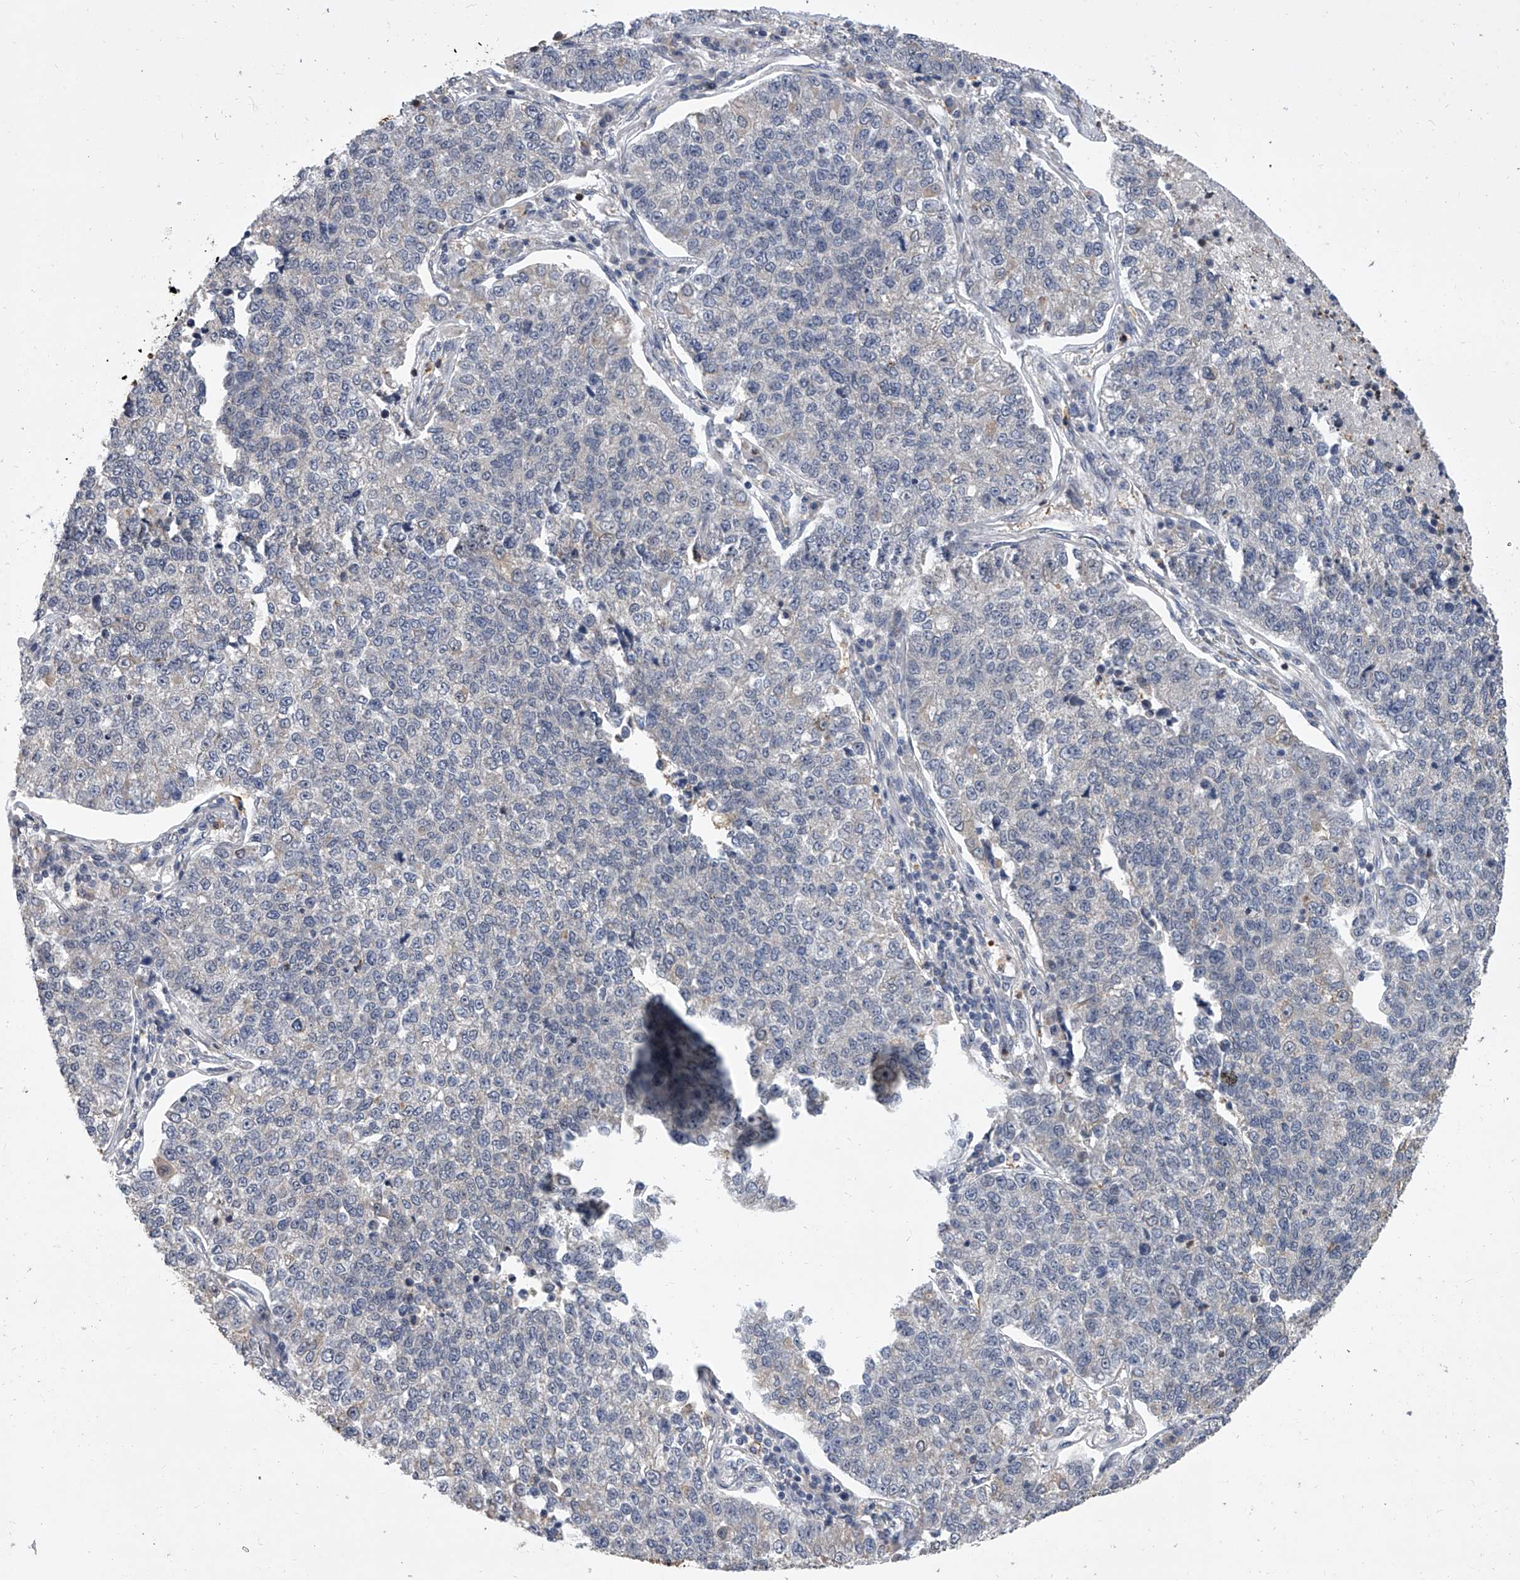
{"staining": {"intensity": "negative", "quantity": "none", "location": "none"}, "tissue": "lung cancer", "cell_type": "Tumor cells", "image_type": "cancer", "snomed": [{"axis": "morphology", "description": "Adenocarcinoma, NOS"}, {"axis": "topography", "description": "Lung"}], "caption": "Protein analysis of adenocarcinoma (lung) demonstrates no significant positivity in tumor cells.", "gene": "BHLHE23", "patient": {"sex": "male", "age": 49}}